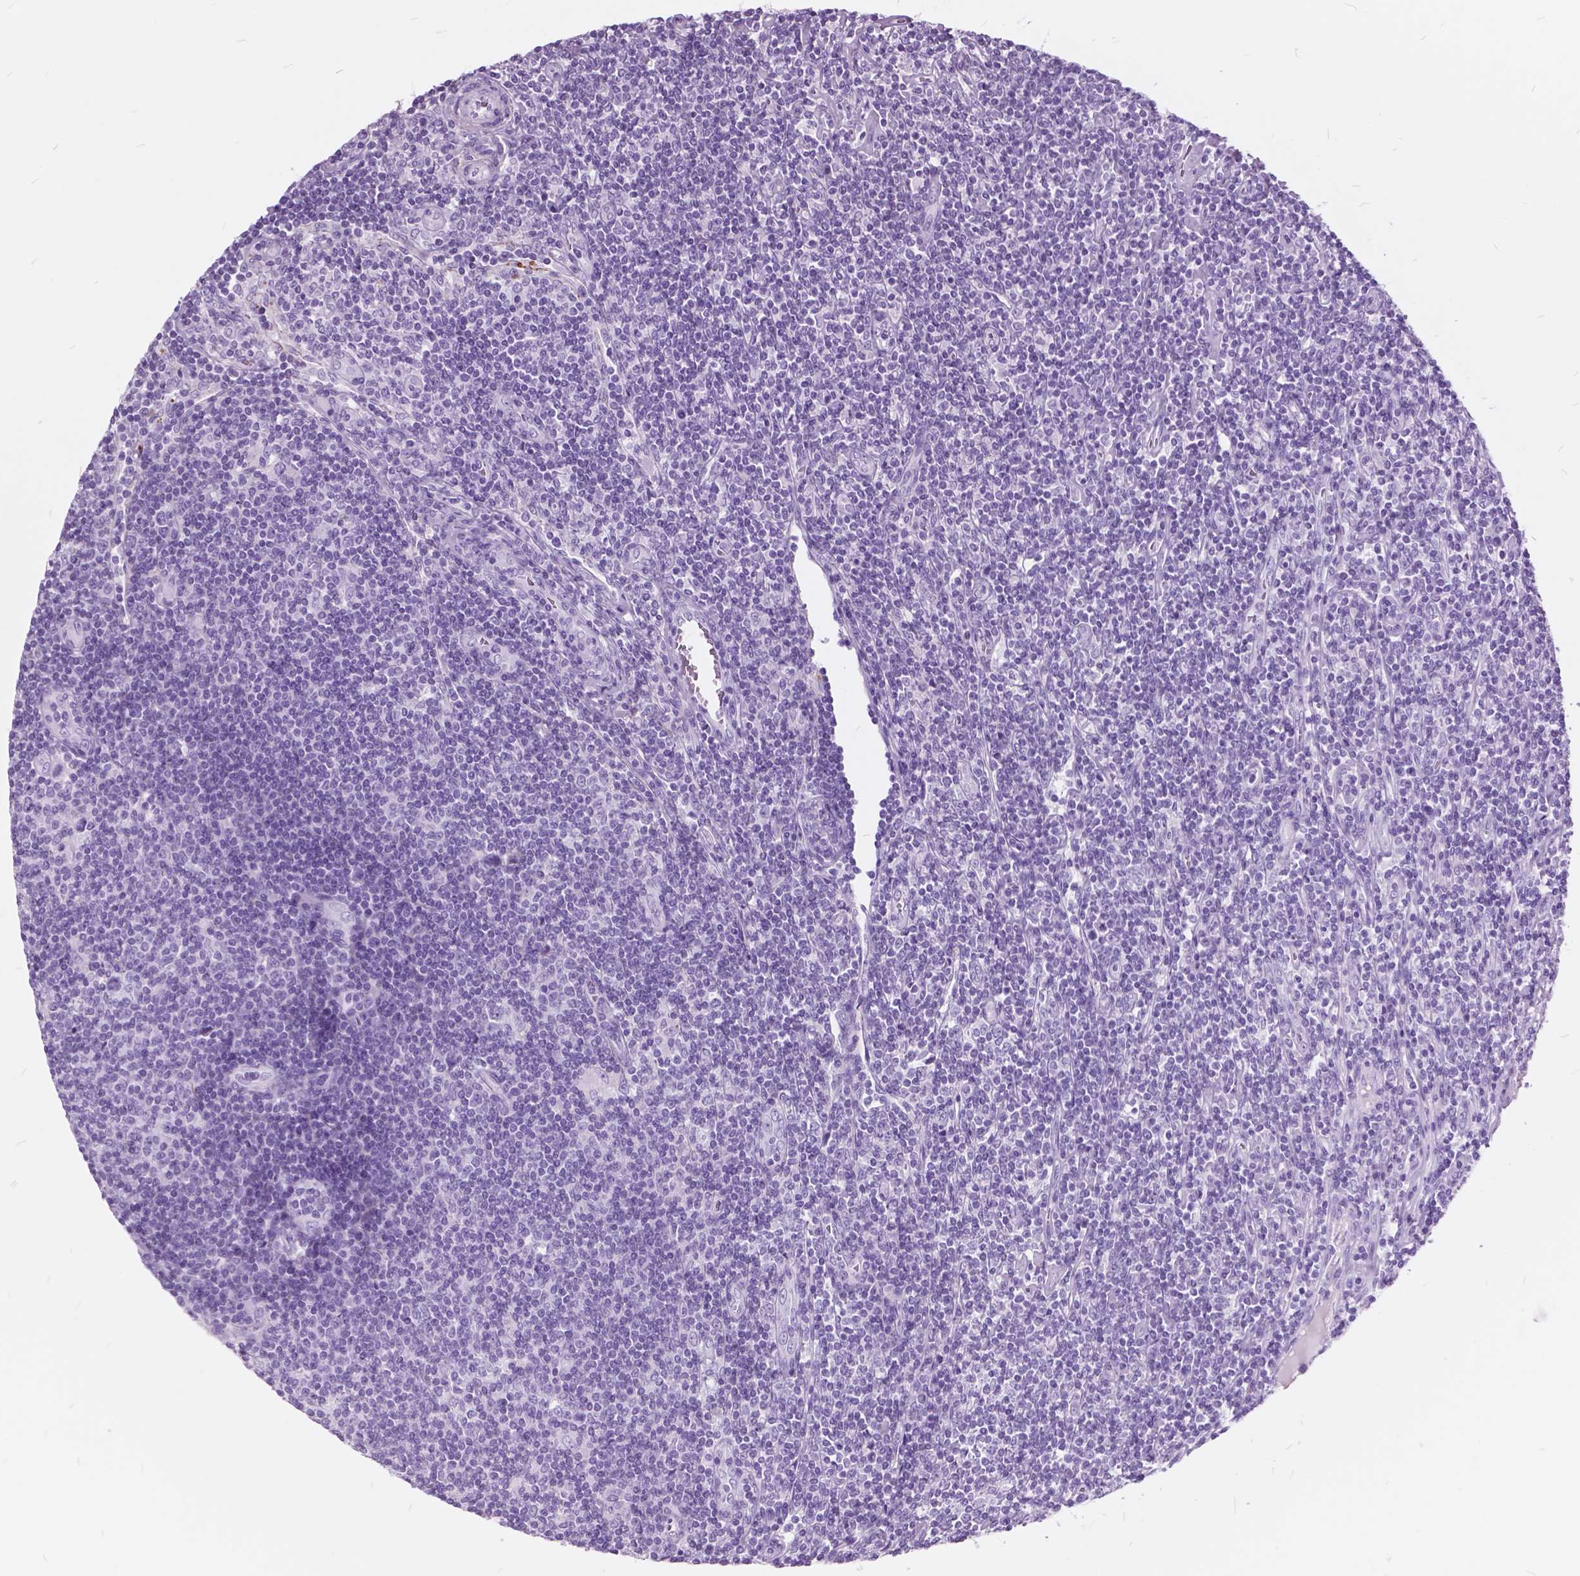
{"staining": {"intensity": "negative", "quantity": "none", "location": "none"}, "tissue": "lymphoma", "cell_type": "Tumor cells", "image_type": "cancer", "snomed": [{"axis": "morphology", "description": "Hodgkin's disease, NOS"}, {"axis": "topography", "description": "Lymph node"}], "caption": "This is a image of immunohistochemistry (IHC) staining of lymphoma, which shows no positivity in tumor cells.", "gene": "GDF9", "patient": {"sex": "male", "age": 40}}